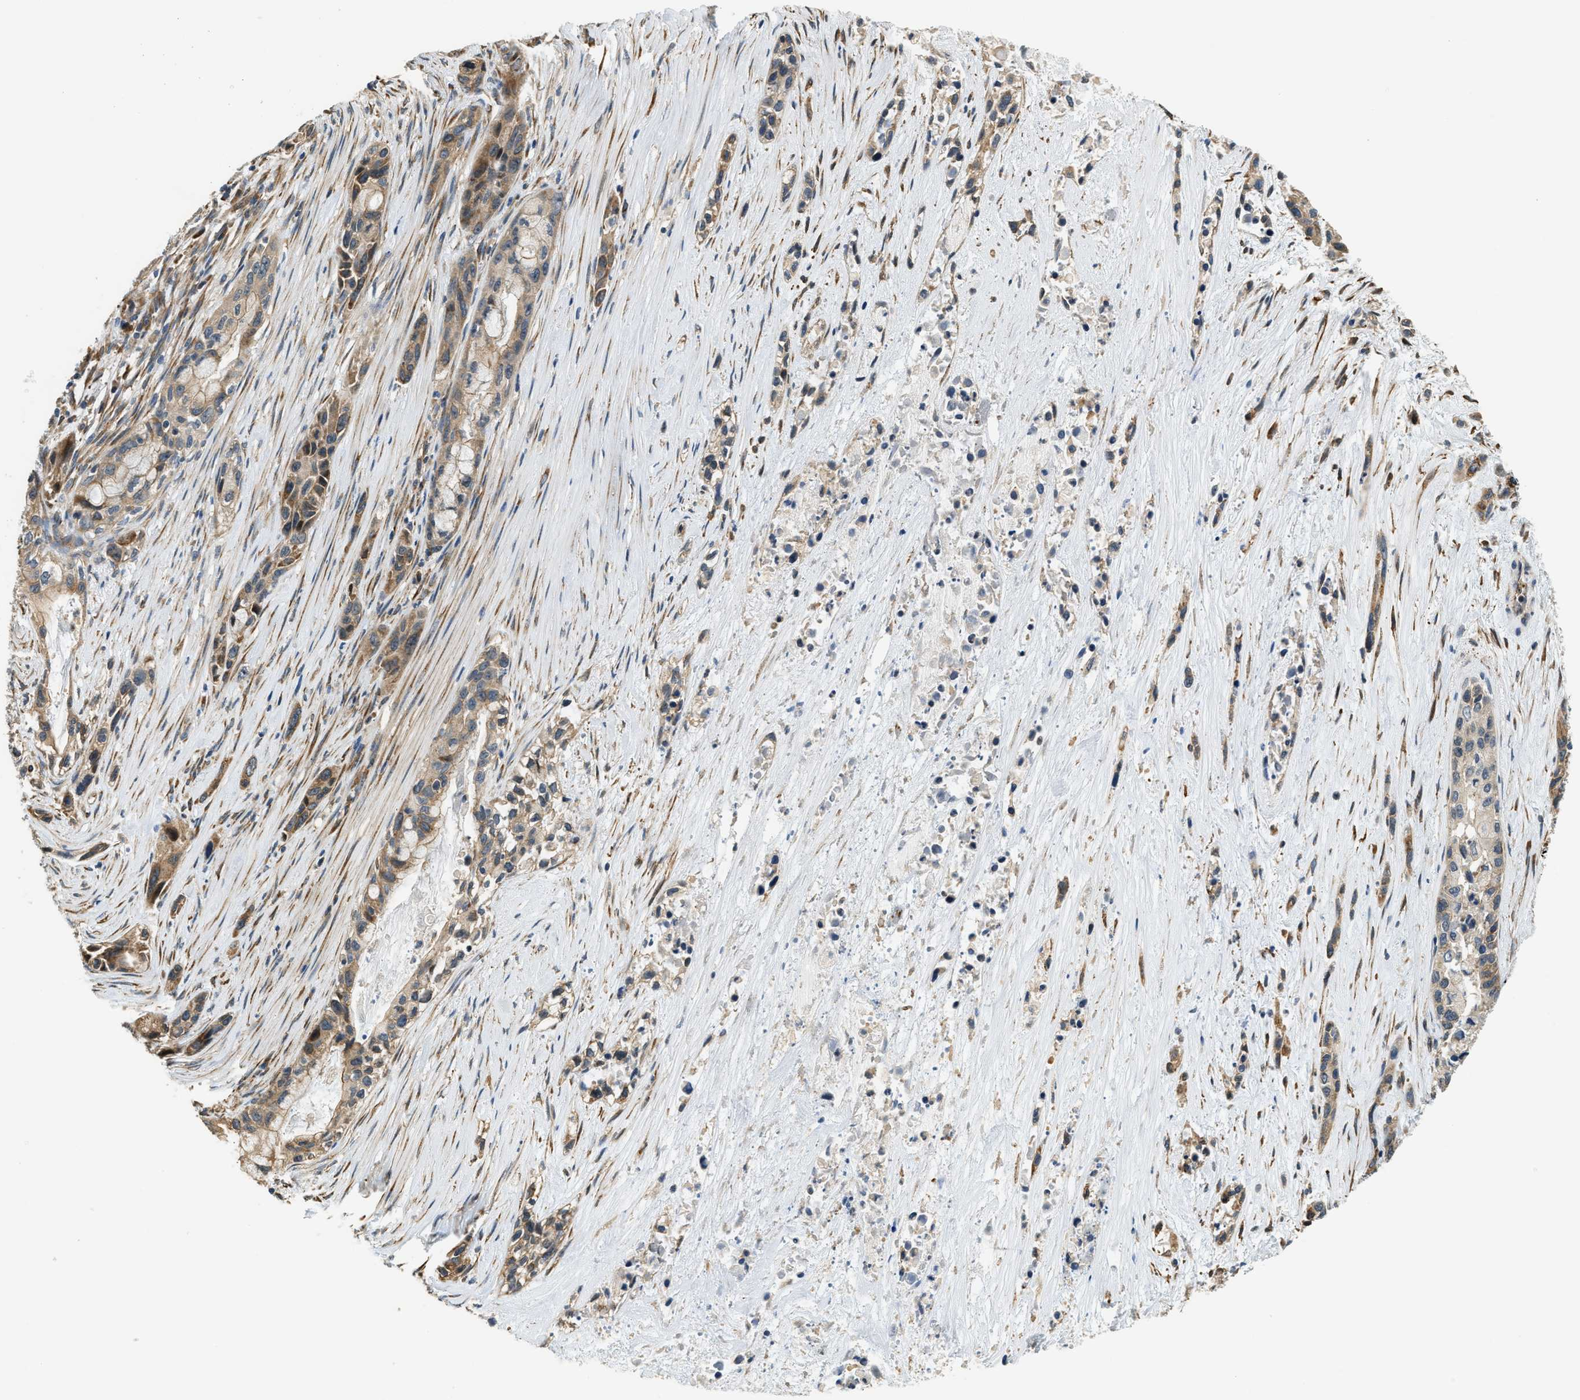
{"staining": {"intensity": "moderate", "quantity": ">75%", "location": "cytoplasmic/membranous"}, "tissue": "pancreatic cancer", "cell_type": "Tumor cells", "image_type": "cancer", "snomed": [{"axis": "morphology", "description": "Adenocarcinoma, NOS"}, {"axis": "topography", "description": "Pancreas"}], "caption": "Immunohistochemistry (IHC) photomicrograph of adenocarcinoma (pancreatic) stained for a protein (brown), which exhibits medium levels of moderate cytoplasmic/membranous staining in about >75% of tumor cells.", "gene": "ALOX12", "patient": {"sex": "male", "age": 53}}